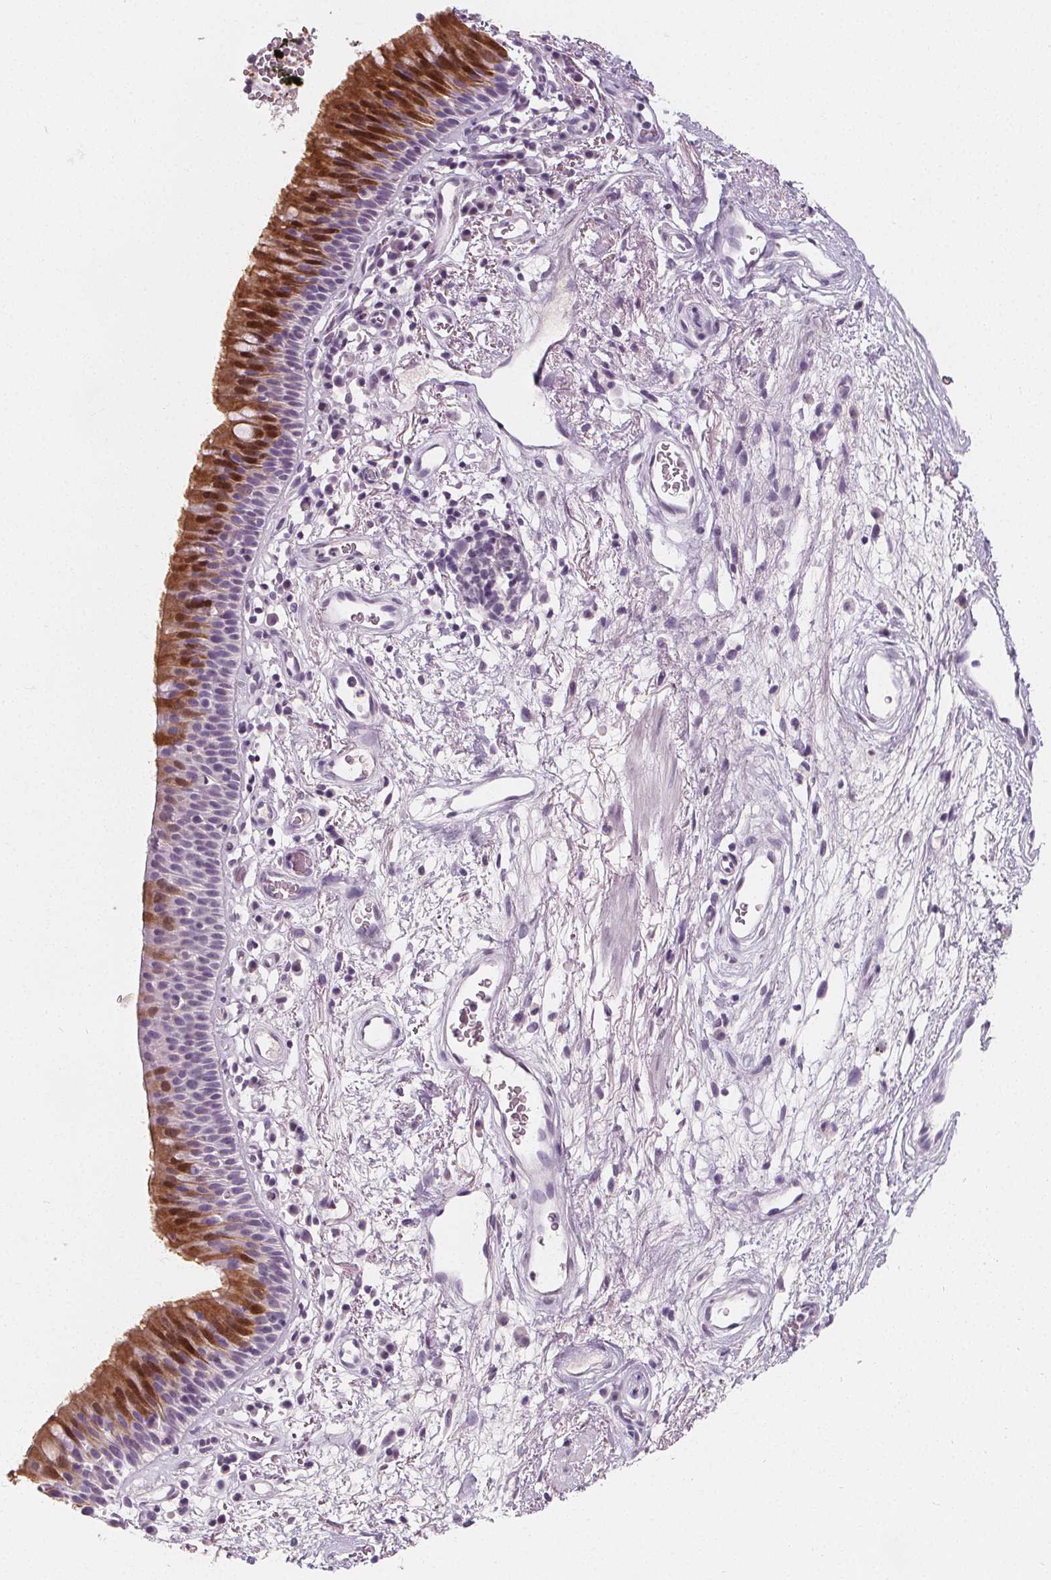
{"staining": {"intensity": "strong", "quantity": "25%-75%", "location": "cytoplasmic/membranous,nuclear"}, "tissue": "bronchus", "cell_type": "Respiratory epithelial cells", "image_type": "normal", "snomed": [{"axis": "morphology", "description": "Normal tissue, NOS"}, {"axis": "topography", "description": "Cartilage tissue"}, {"axis": "topography", "description": "Bronchus"}], "caption": "Immunohistochemical staining of benign human bronchus demonstrates strong cytoplasmic/membranous,nuclear protein positivity in approximately 25%-75% of respiratory epithelial cells.", "gene": "DBX2", "patient": {"sex": "male", "age": 58}}